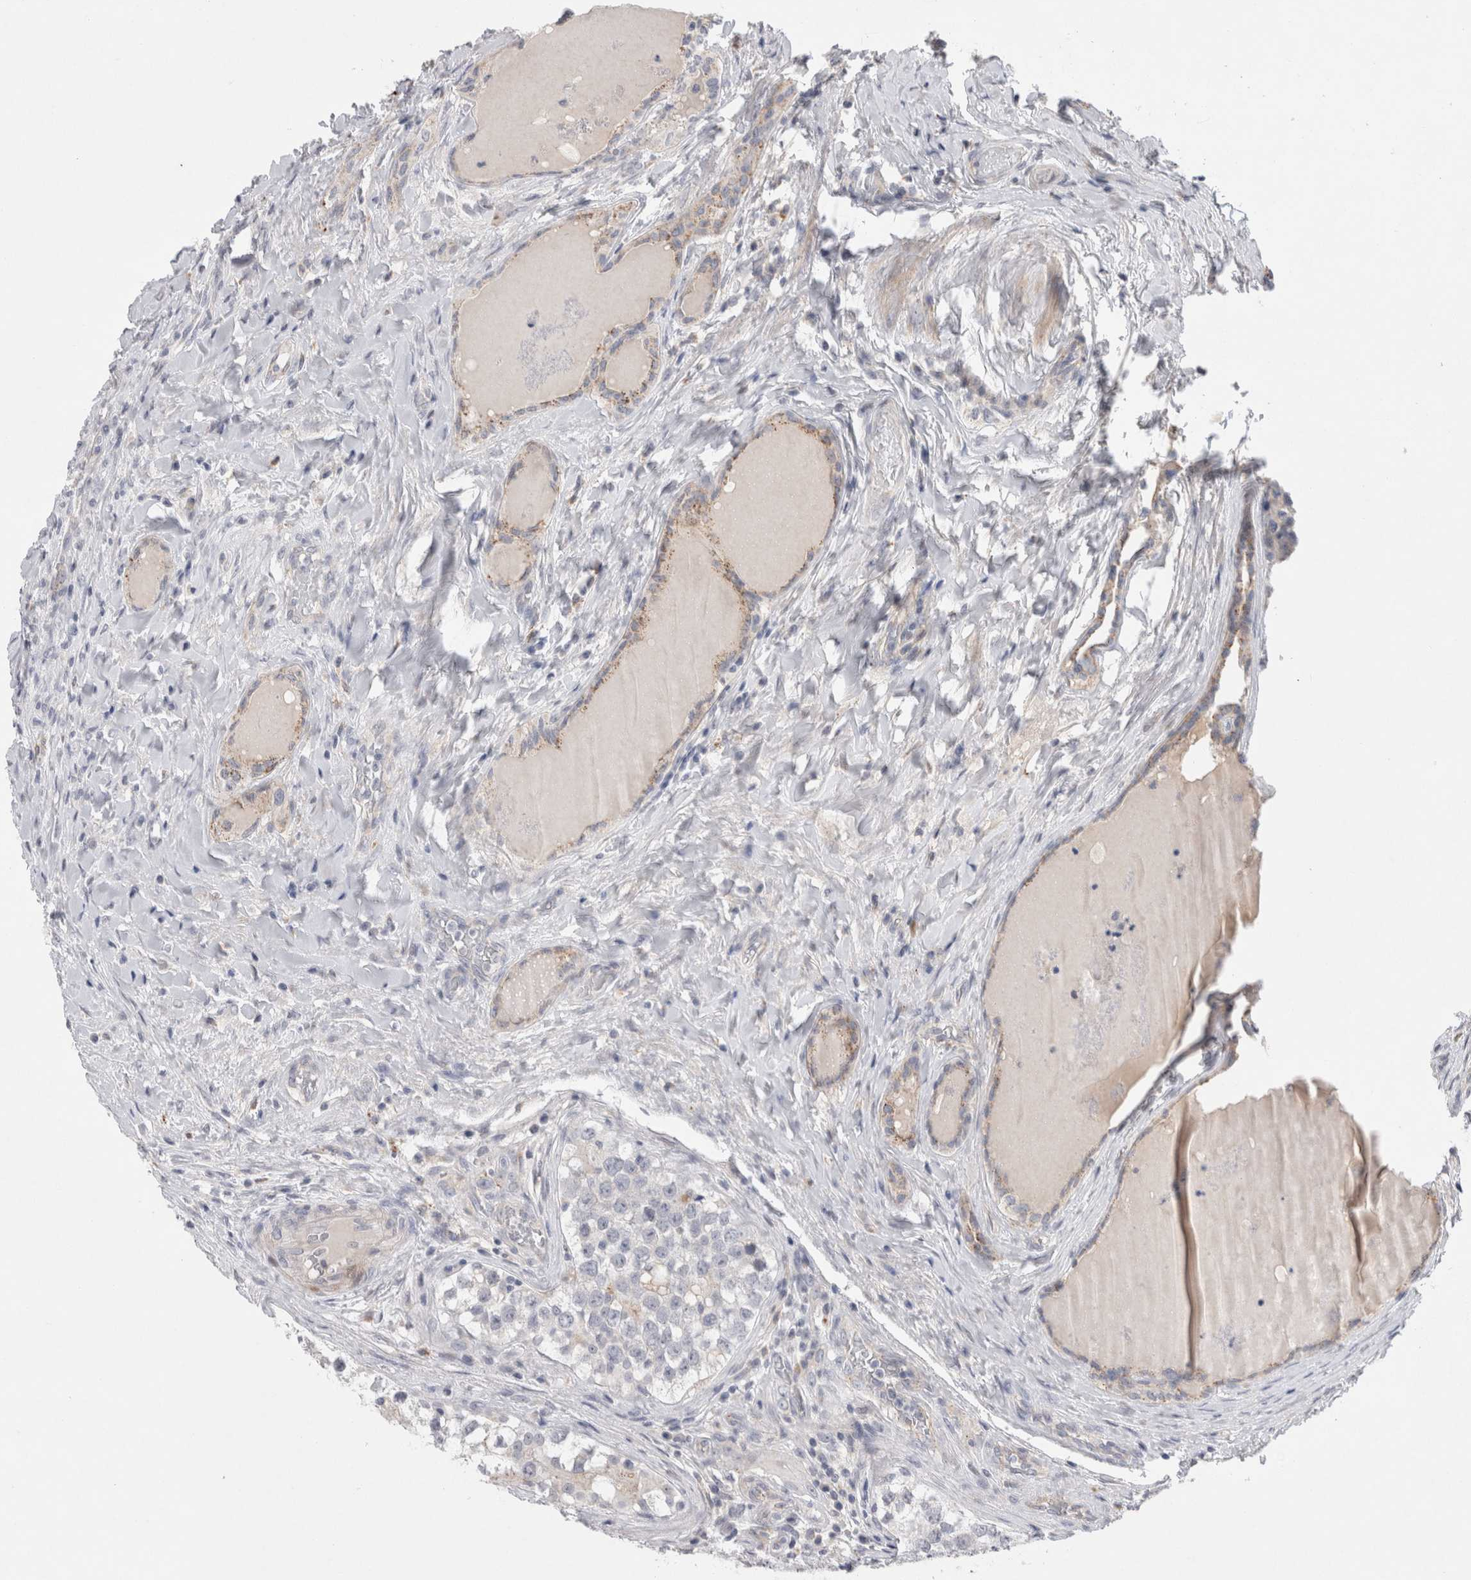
{"staining": {"intensity": "negative", "quantity": "none", "location": "none"}, "tissue": "testis cancer", "cell_type": "Tumor cells", "image_type": "cancer", "snomed": [{"axis": "morphology", "description": "Carcinoma, Embryonal, NOS"}, {"axis": "topography", "description": "Testis"}], "caption": "This is an immunohistochemistry image of human testis cancer. There is no staining in tumor cells.", "gene": "GAA", "patient": {"sex": "male", "age": 28}}